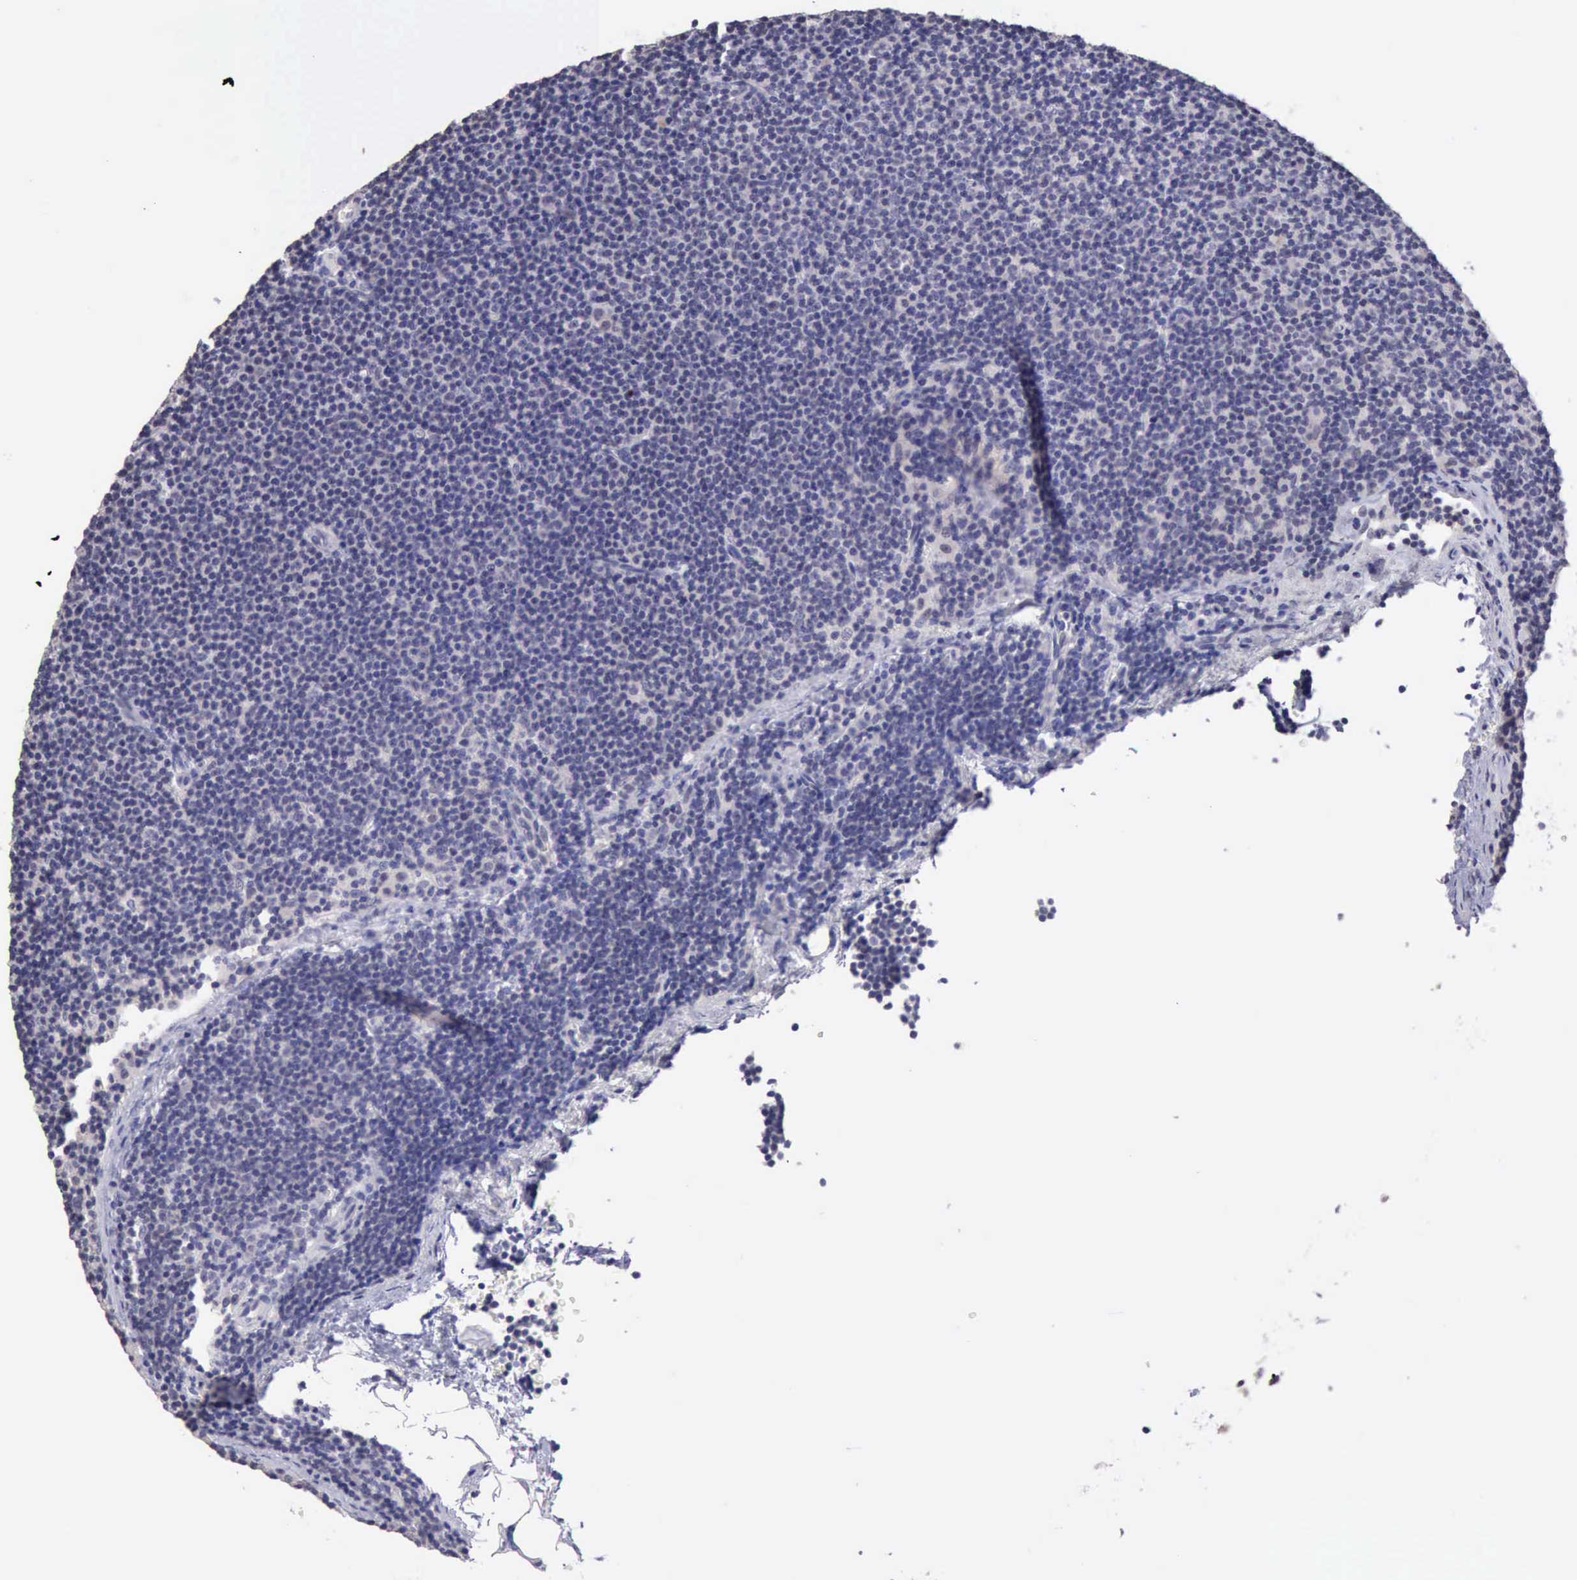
{"staining": {"intensity": "negative", "quantity": "none", "location": "none"}, "tissue": "lymphoma", "cell_type": "Tumor cells", "image_type": "cancer", "snomed": [{"axis": "morphology", "description": "Malignant lymphoma, non-Hodgkin's type, Low grade"}, {"axis": "topography", "description": "Lymph node"}], "caption": "An image of human malignant lymphoma, non-Hodgkin's type (low-grade) is negative for staining in tumor cells. (Brightfield microscopy of DAB immunohistochemistry (IHC) at high magnification).", "gene": "KCND1", "patient": {"sex": "female", "age": 69}}